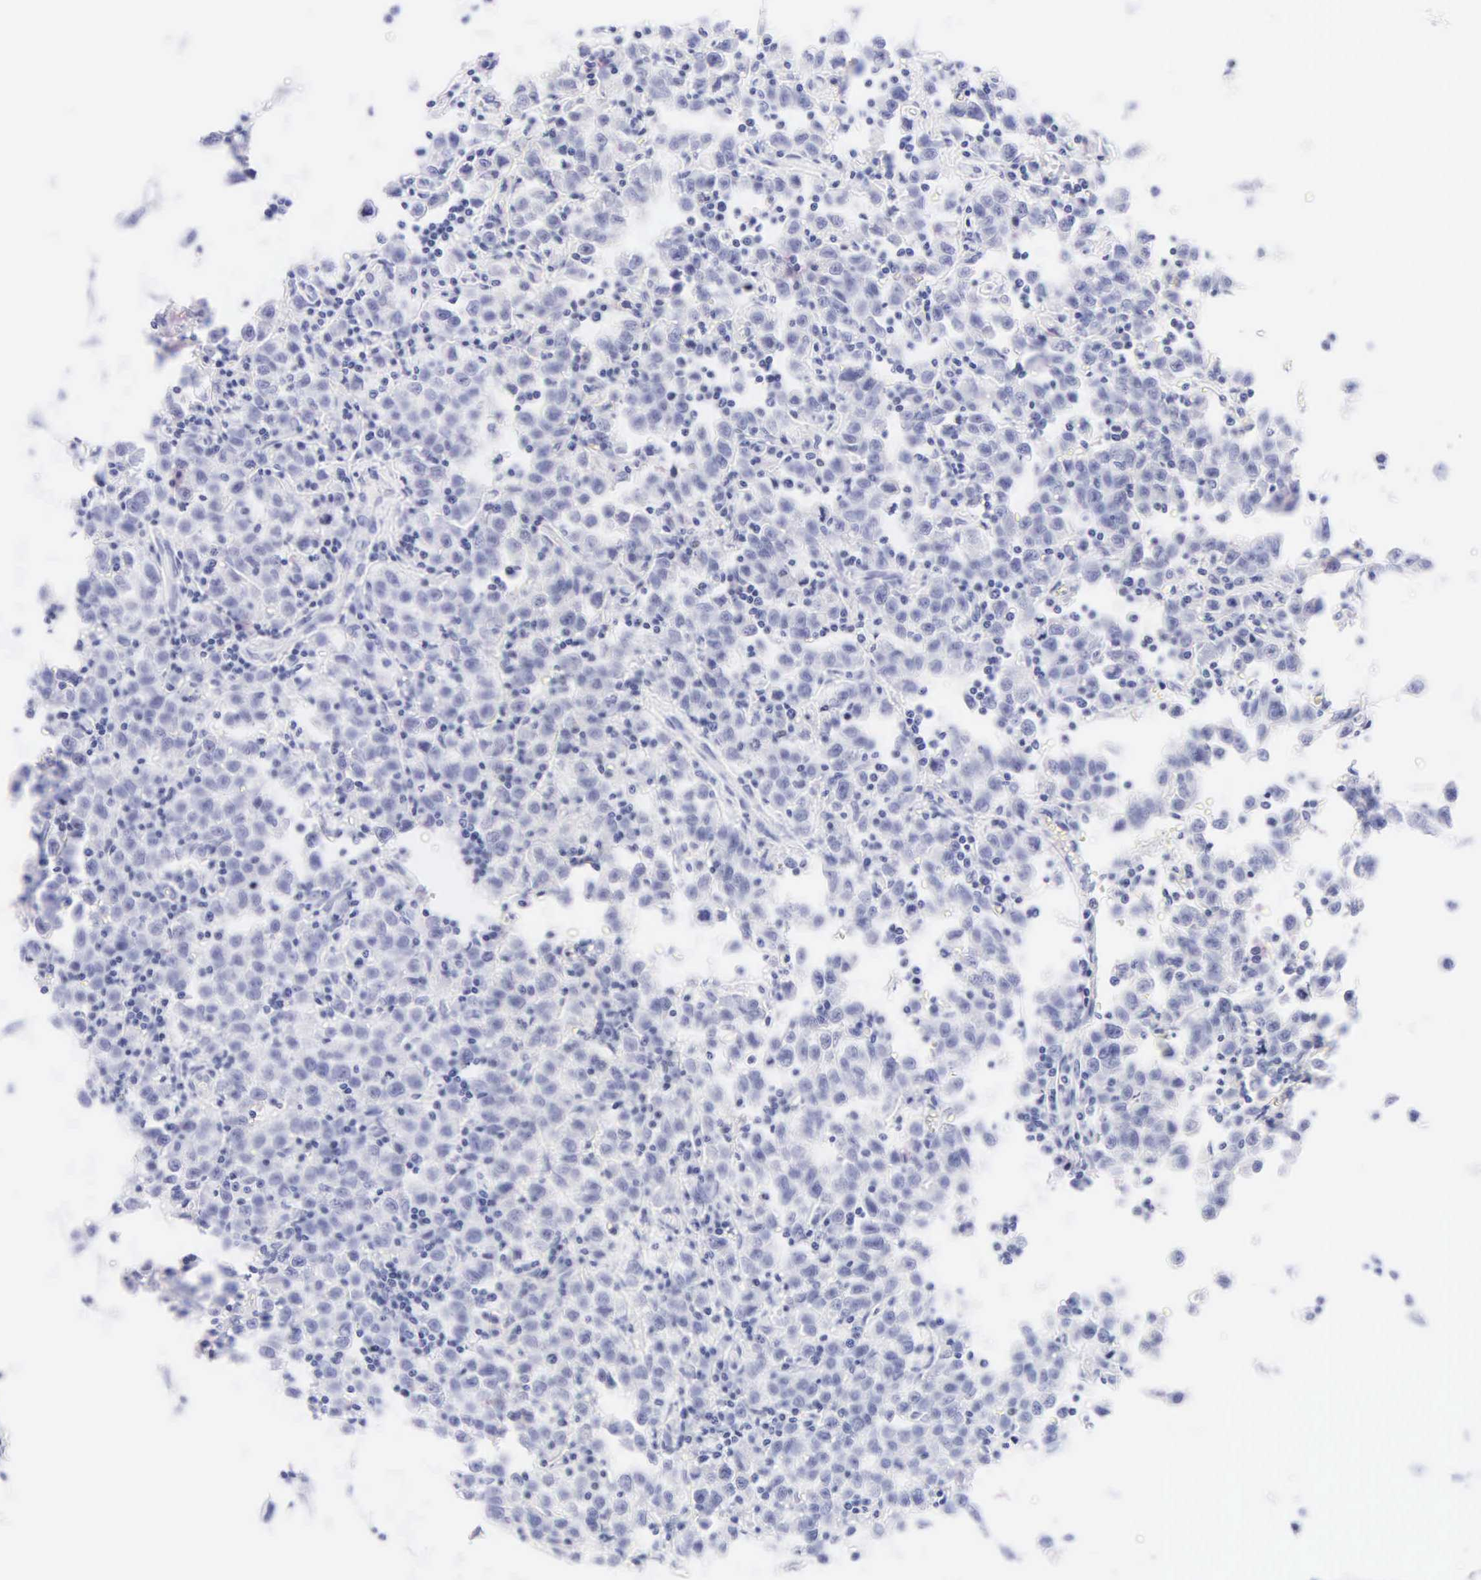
{"staining": {"intensity": "negative", "quantity": "none", "location": "none"}, "tissue": "testis cancer", "cell_type": "Tumor cells", "image_type": "cancer", "snomed": [{"axis": "morphology", "description": "Seminoma, NOS"}, {"axis": "topography", "description": "Testis"}], "caption": "Histopathology image shows no protein positivity in tumor cells of testis seminoma tissue.", "gene": "KRT20", "patient": {"sex": "male", "age": 35}}